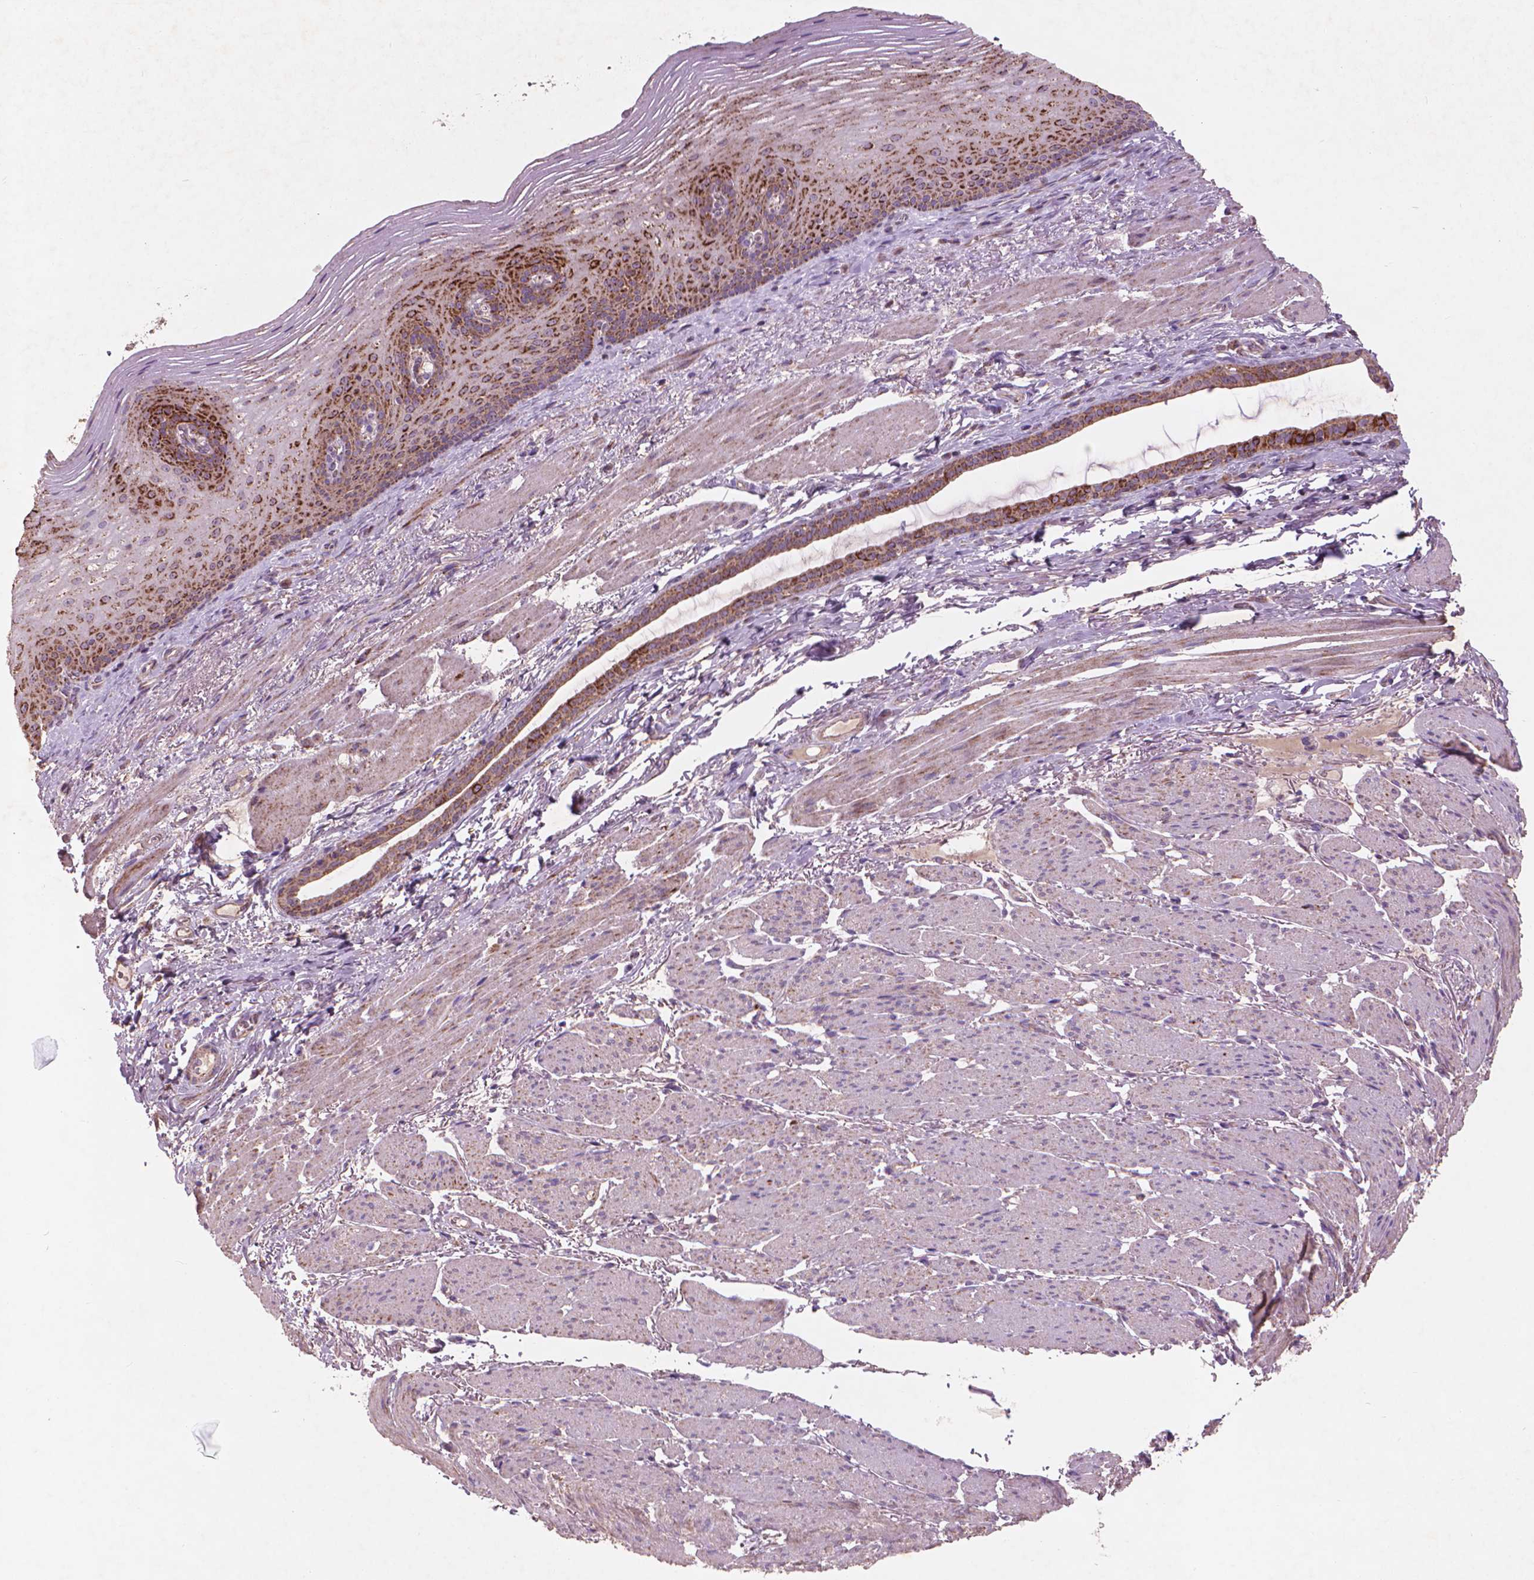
{"staining": {"intensity": "strong", "quantity": ">75%", "location": "cytoplasmic/membranous"}, "tissue": "esophagus", "cell_type": "Squamous epithelial cells", "image_type": "normal", "snomed": [{"axis": "morphology", "description": "Normal tissue, NOS"}, {"axis": "topography", "description": "Esophagus"}], "caption": "DAB (3,3'-diaminobenzidine) immunohistochemical staining of unremarkable human esophagus reveals strong cytoplasmic/membranous protein expression in about >75% of squamous epithelial cells. (brown staining indicates protein expression, while blue staining denotes nuclei).", "gene": "NLRX1", "patient": {"sex": "male", "age": 76}}